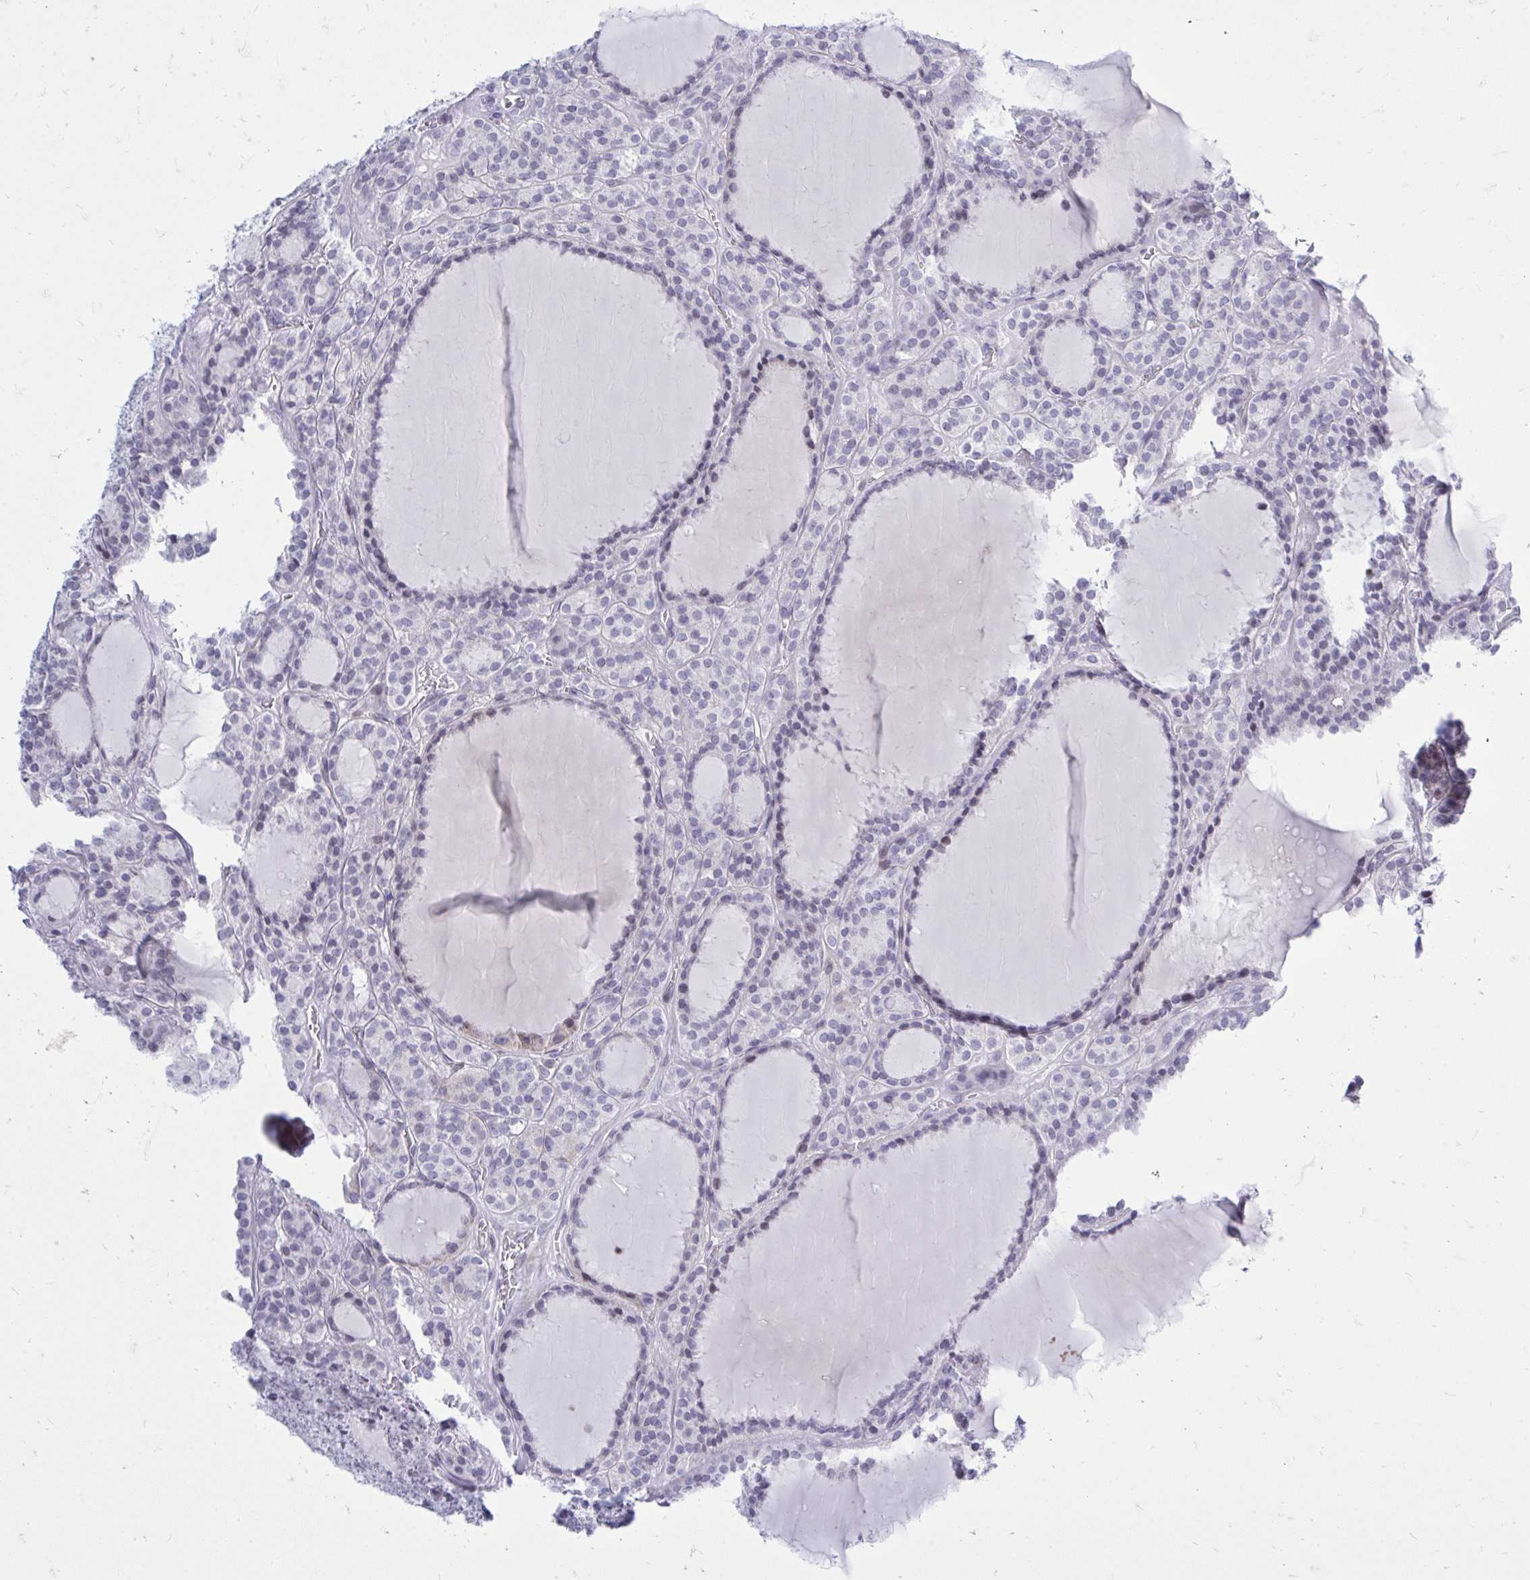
{"staining": {"intensity": "negative", "quantity": "none", "location": "none"}, "tissue": "thyroid cancer", "cell_type": "Tumor cells", "image_type": "cancer", "snomed": [{"axis": "morphology", "description": "Follicular adenoma carcinoma, NOS"}, {"axis": "topography", "description": "Thyroid gland"}], "caption": "Immunohistochemistry histopathology image of neoplastic tissue: thyroid cancer (follicular adenoma carcinoma) stained with DAB demonstrates no significant protein positivity in tumor cells. (DAB (3,3'-diaminobenzidine) immunohistochemistry with hematoxylin counter stain).", "gene": "GABRA1", "patient": {"sex": "female", "age": 63}}